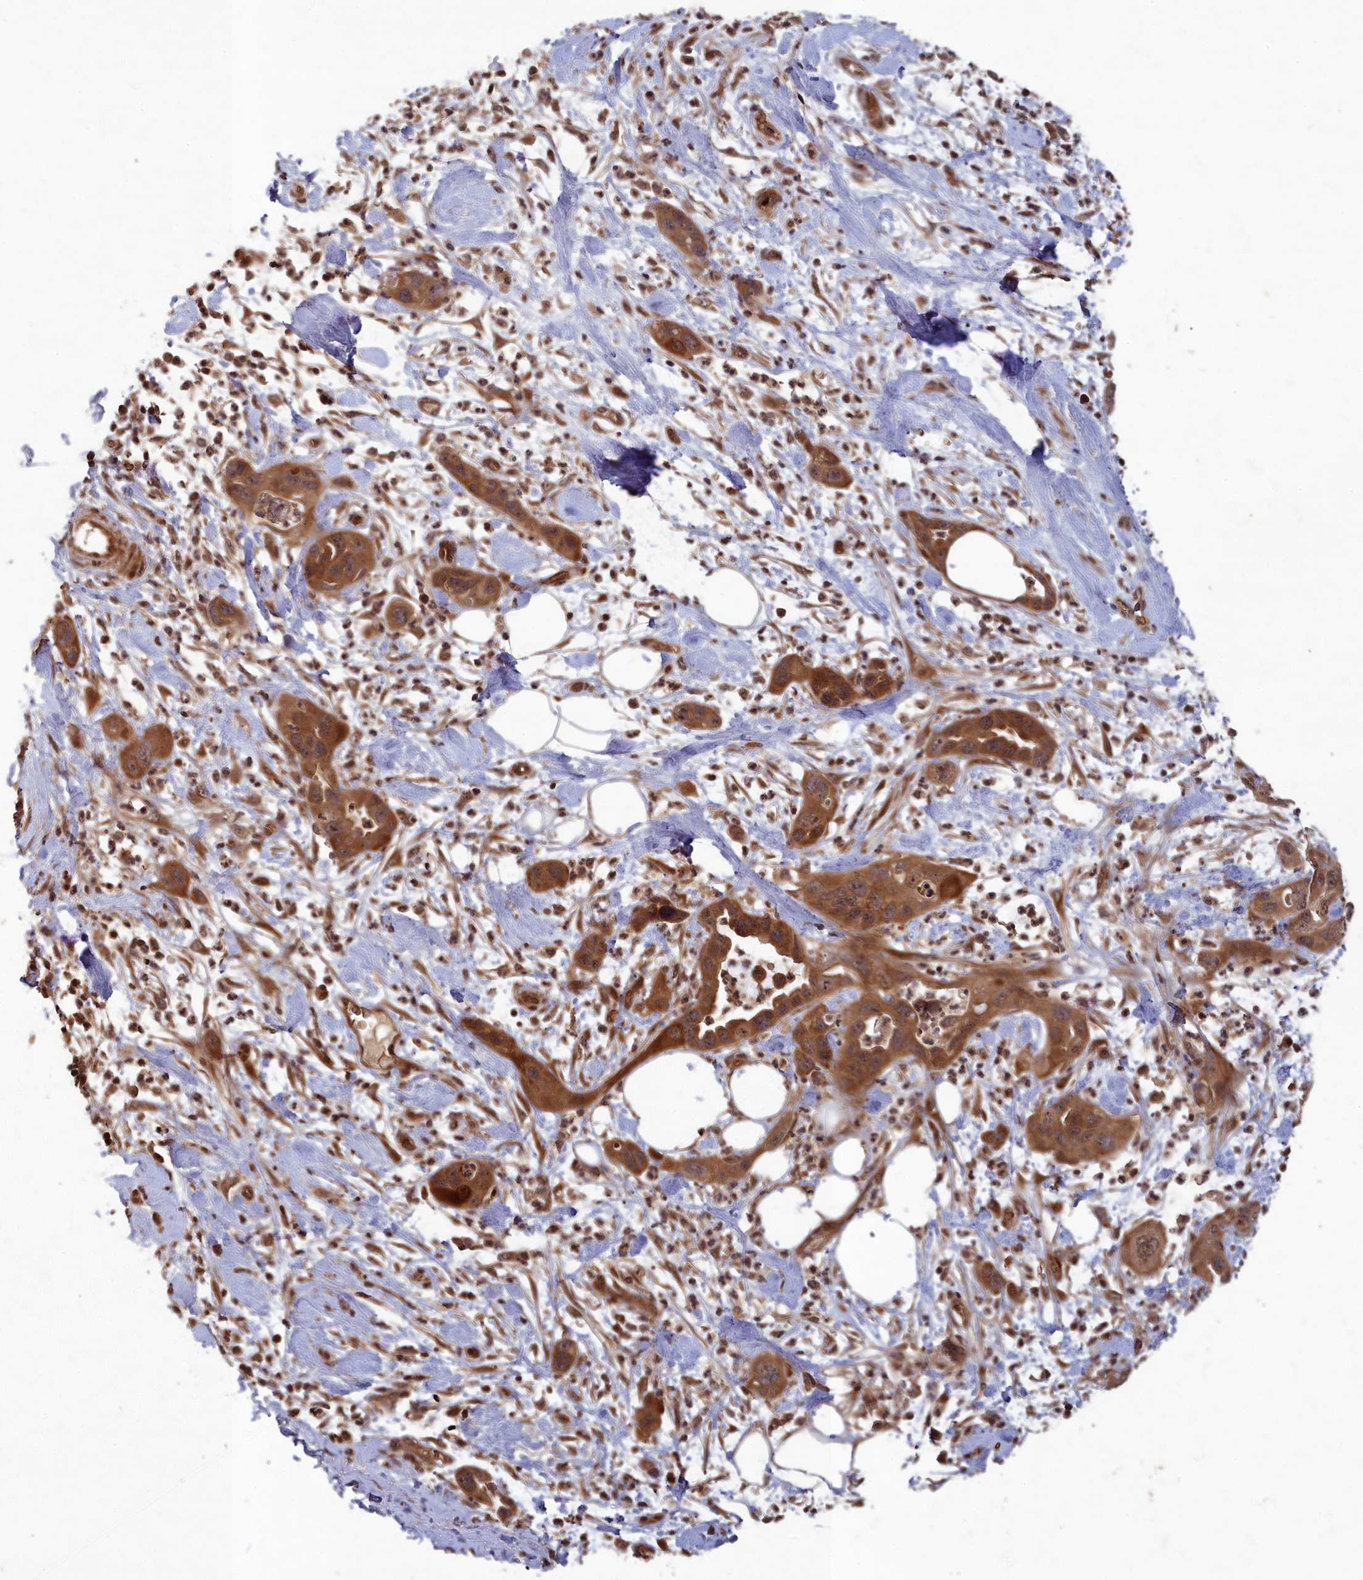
{"staining": {"intensity": "moderate", "quantity": ">75%", "location": "cytoplasmic/membranous,nuclear"}, "tissue": "pancreatic cancer", "cell_type": "Tumor cells", "image_type": "cancer", "snomed": [{"axis": "morphology", "description": "Adenocarcinoma, NOS"}, {"axis": "topography", "description": "Pancreas"}], "caption": "The photomicrograph reveals staining of pancreatic cancer (adenocarcinoma), revealing moderate cytoplasmic/membranous and nuclear protein staining (brown color) within tumor cells.", "gene": "SRMS", "patient": {"sex": "female", "age": 71}}